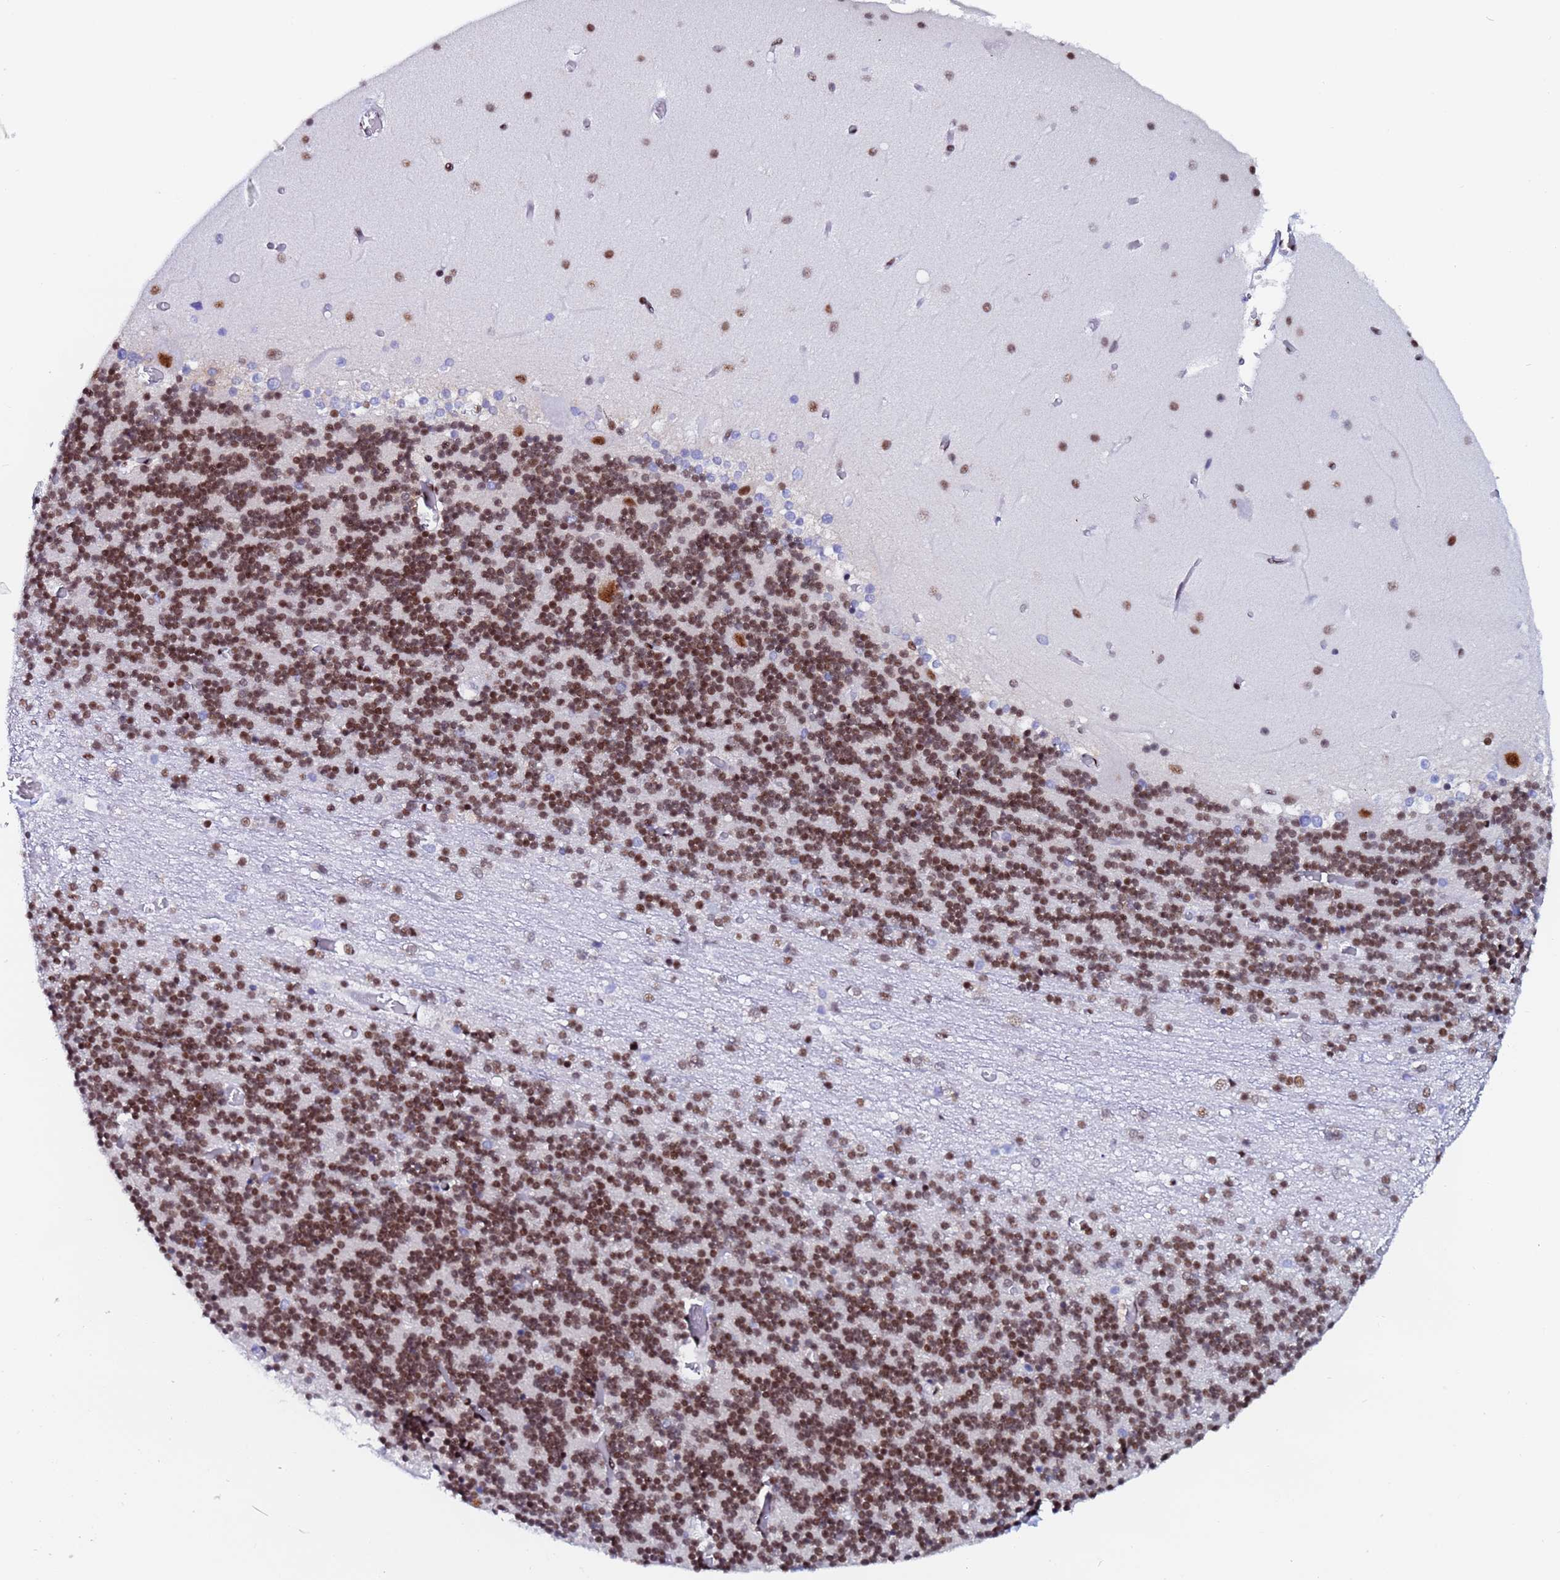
{"staining": {"intensity": "strong", "quantity": ">75%", "location": "nuclear"}, "tissue": "cerebellum", "cell_type": "Cells in granular layer", "image_type": "normal", "snomed": [{"axis": "morphology", "description": "Normal tissue, NOS"}, {"axis": "topography", "description": "Cerebellum"}], "caption": "Cerebellum stained with DAB immunohistochemistry exhibits high levels of strong nuclear expression in approximately >75% of cells in granular layer. Immunohistochemistry (ihc) stains the protein in brown and the nuclei are stained blue.", "gene": "SNRPA1", "patient": {"sex": "female", "age": 28}}